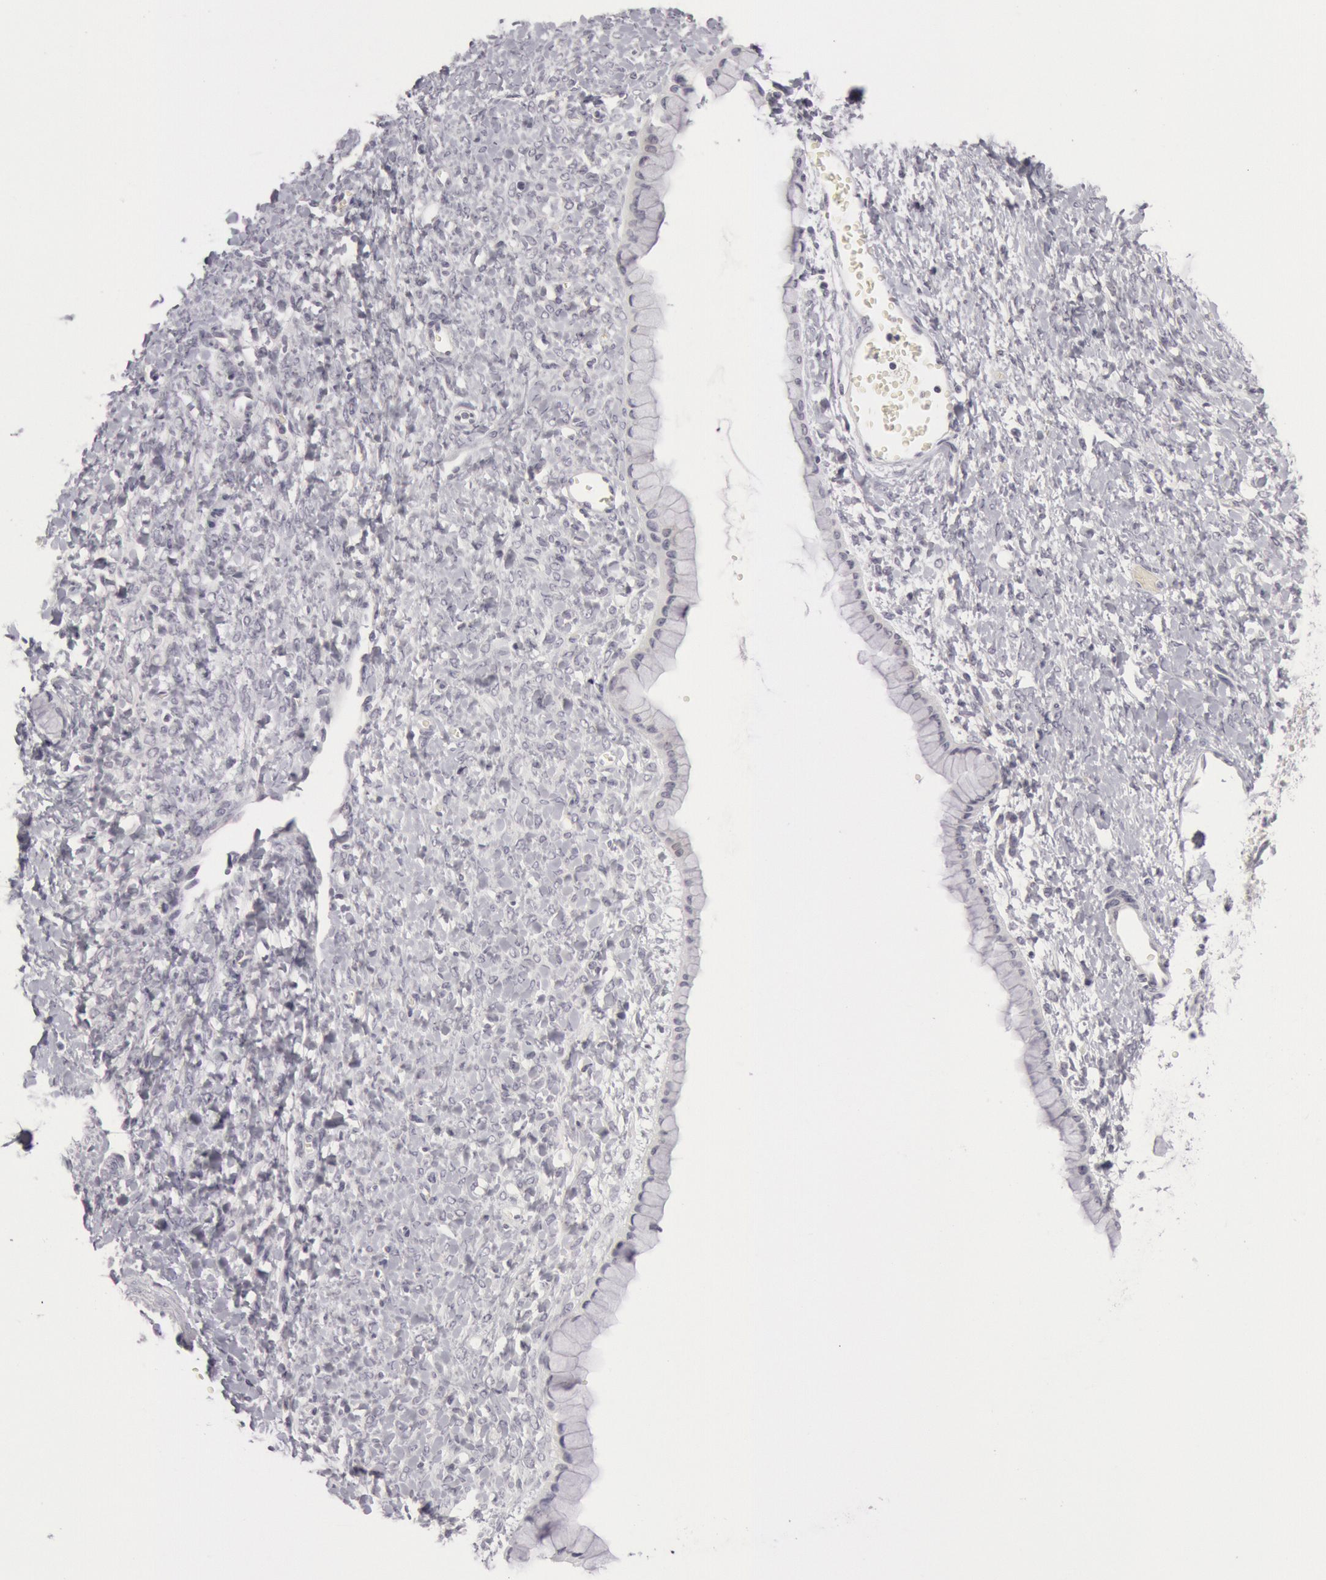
{"staining": {"intensity": "negative", "quantity": "none", "location": "none"}, "tissue": "ovarian cancer", "cell_type": "Tumor cells", "image_type": "cancer", "snomed": [{"axis": "morphology", "description": "Cystadenocarcinoma, mucinous, NOS"}, {"axis": "topography", "description": "Ovary"}], "caption": "An image of human ovarian cancer (mucinous cystadenocarcinoma) is negative for staining in tumor cells.", "gene": "KRT16", "patient": {"sex": "female", "age": 25}}